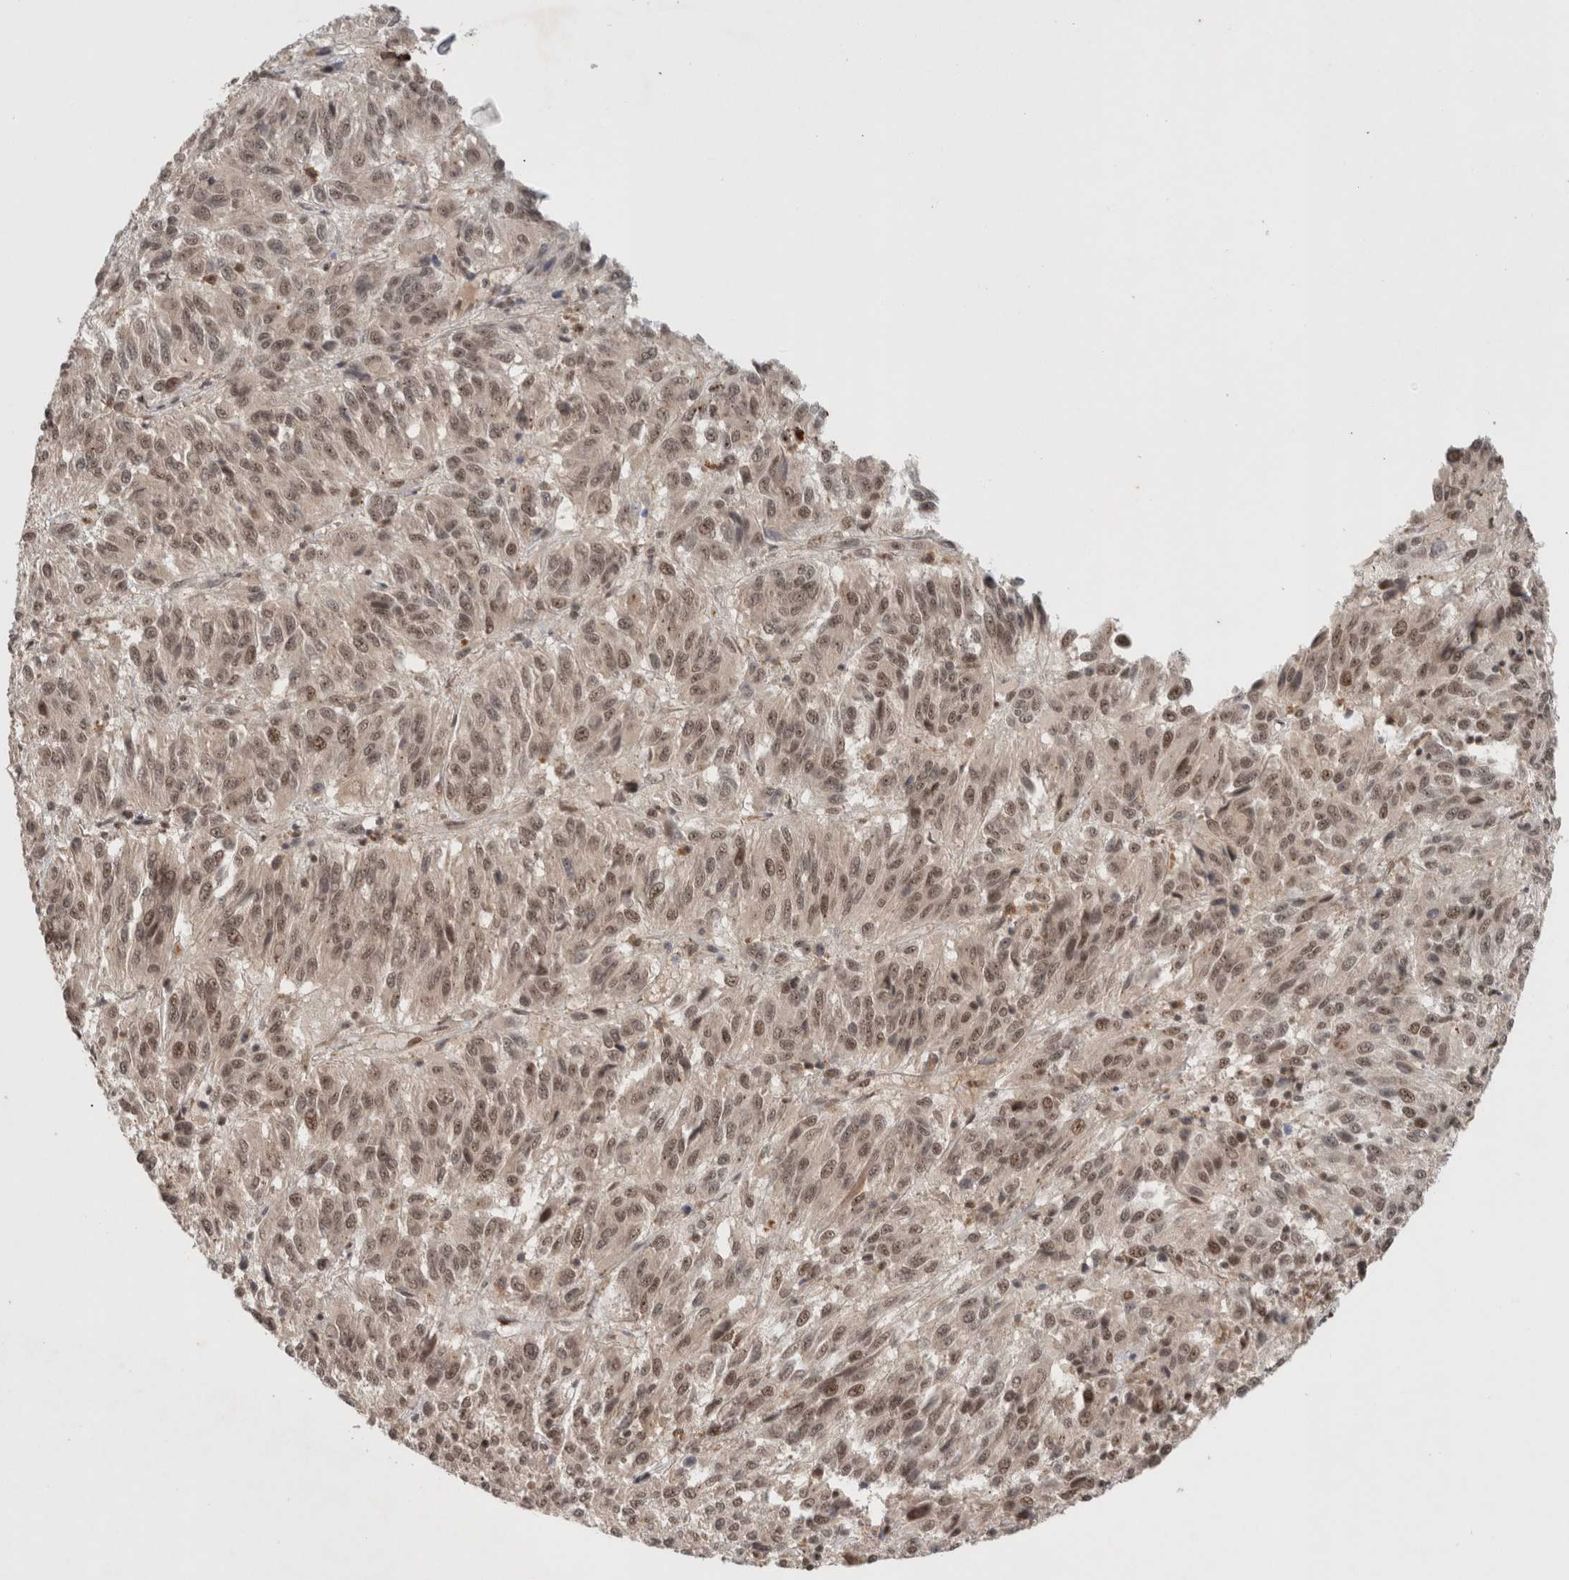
{"staining": {"intensity": "weak", "quantity": ">75%", "location": "nuclear"}, "tissue": "melanoma", "cell_type": "Tumor cells", "image_type": "cancer", "snomed": [{"axis": "morphology", "description": "Malignant melanoma, Metastatic site"}, {"axis": "topography", "description": "Lung"}], "caption": "A histopathology image of melanoma stained for a protein displays weak nuclear brown staining in tumor cells. The protein of interest is stained brown, and the nuclei are stained in blue (DAB (3,3'-diaminobenzidine) IHC with brightfield microscopy, high magnification).", "gene": "MPHOSPH6", "patient": {"sex": "male", "age": 64}}